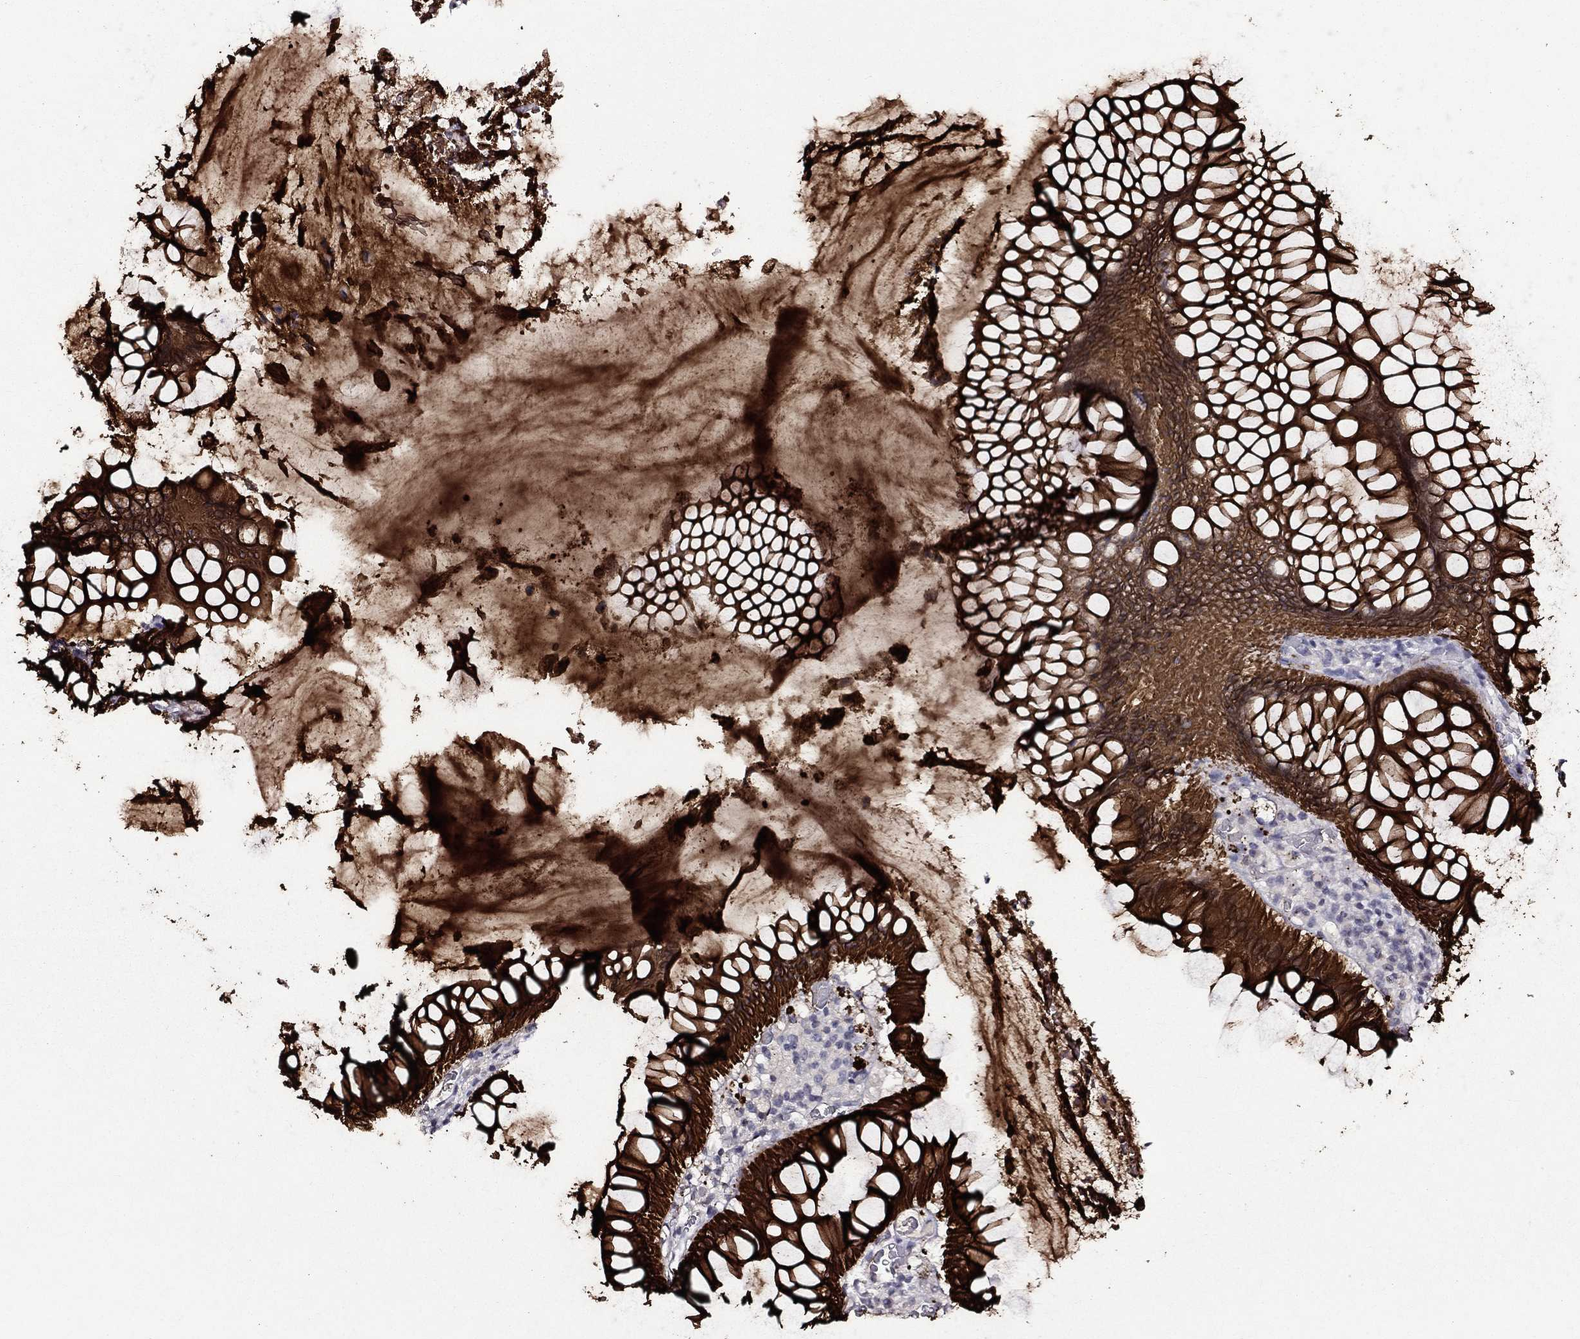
{"staining": {"intensity": "strong", "quantity": ">75%", "location": "cytoplasmic/membranous"}, "tissue": "colorectal cancer", "cell_type": "Tumor cells", "image_type": "cancer", "snomed": [{"axis": "morphology", "description": "Adenocarcinoma, NOS"}, {"axis": "topography", "description": "Colon"}], "caption": "Colorectal cancer stained with a brown dye exhibits strong cytoplasmic/membranous positive positivity in approximately >75% of tumor cells.", "gene": "KRT7", "patient": {"sex": "female", "age": 67}}